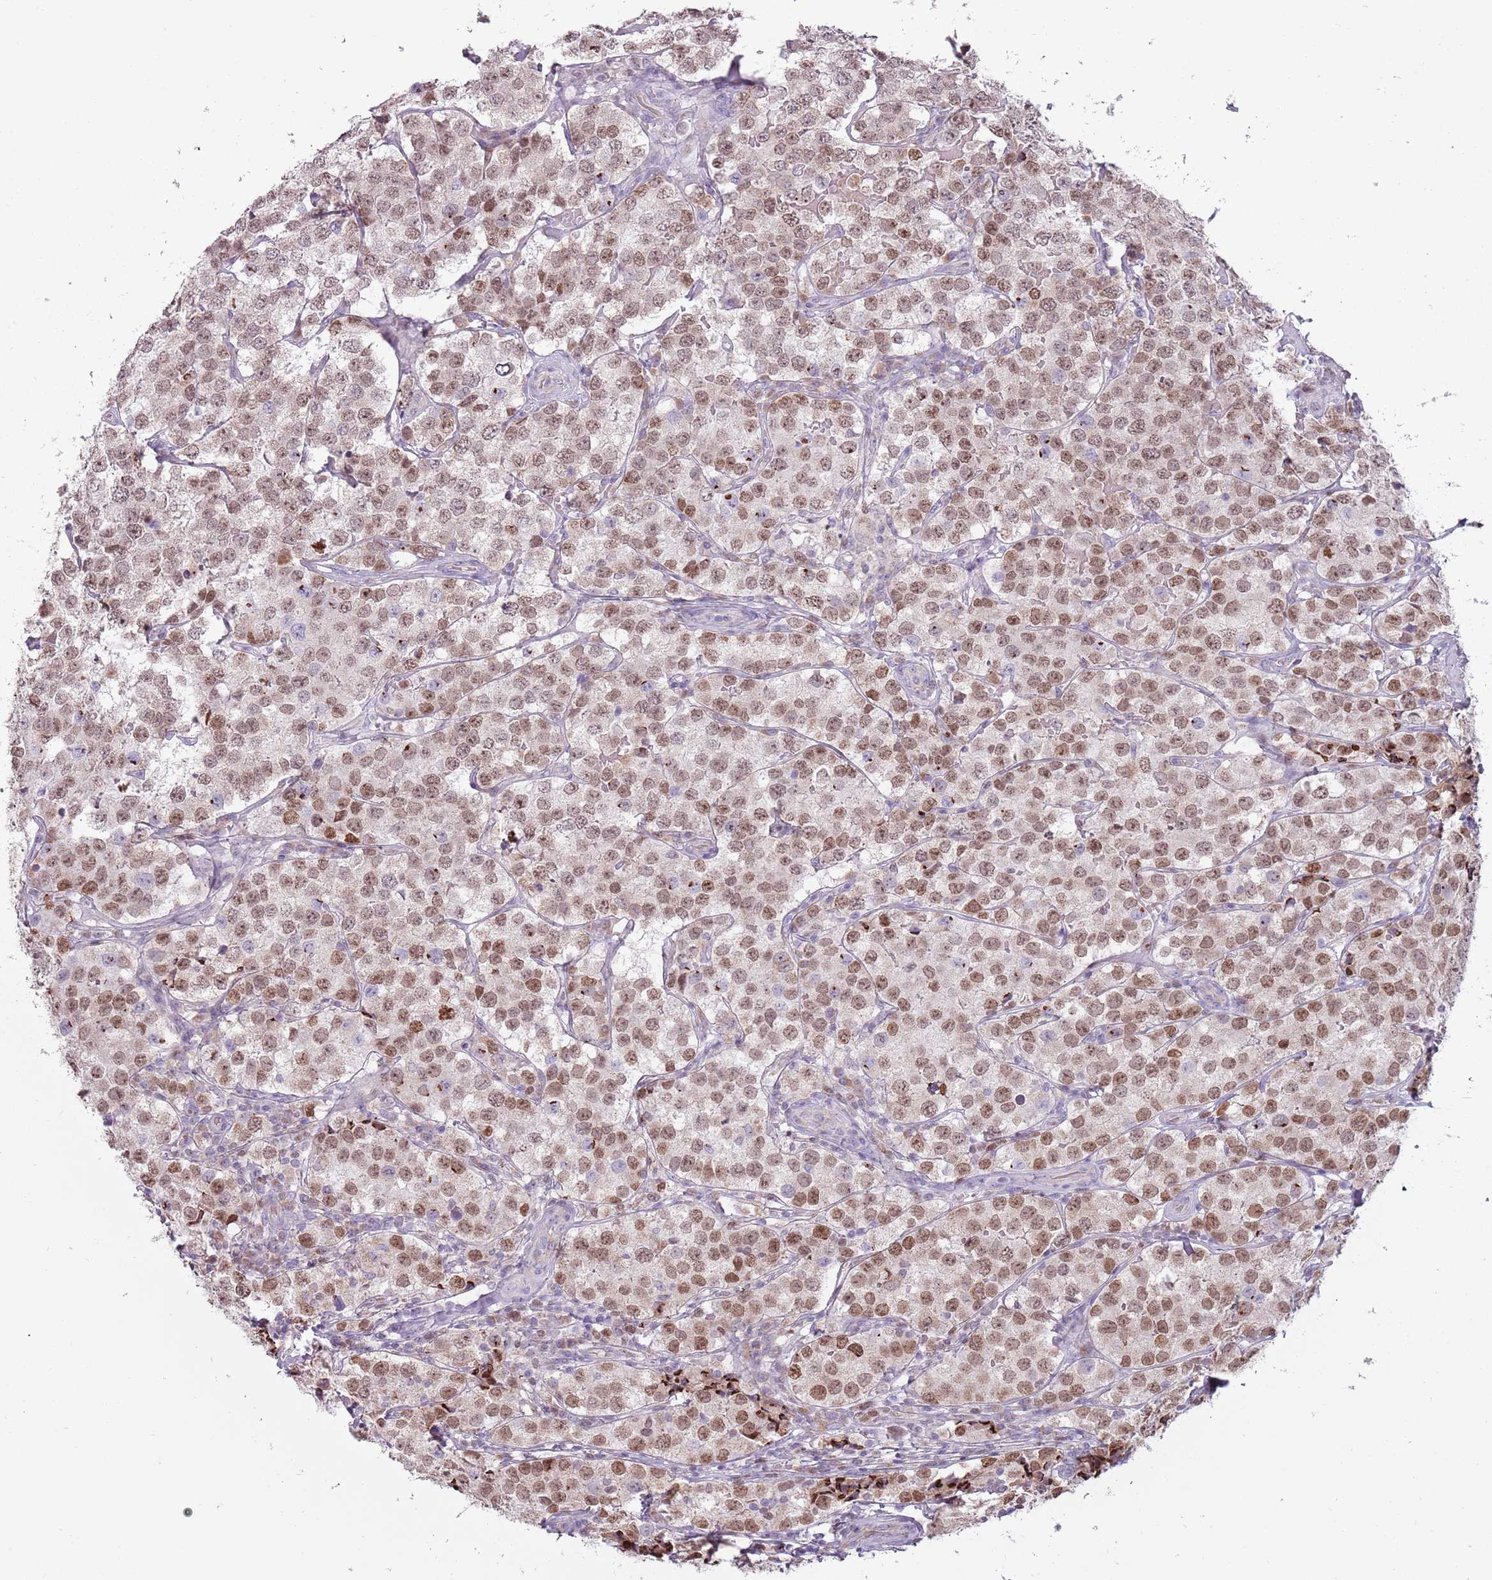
{"staining": {"intensity": "moderate", "quantity": ">75%", "location": "nuclear"}, "tissue": "testis cancer", "cell_type": "Tumor cells", "image_type": "cancer", "snomed": [{"axis": "morphology", "description": "Seminoma, NOS"}, {"axis": "topography", "description": "Testis"}], "caption": "Seminoma (testis) tissue exhibits moderate nuclear expression in approximately >75% of tumor cells, visualized by immunohistochemistry.", "gene": "SYS1", "patient": {"sex": "male", "age": 34}}